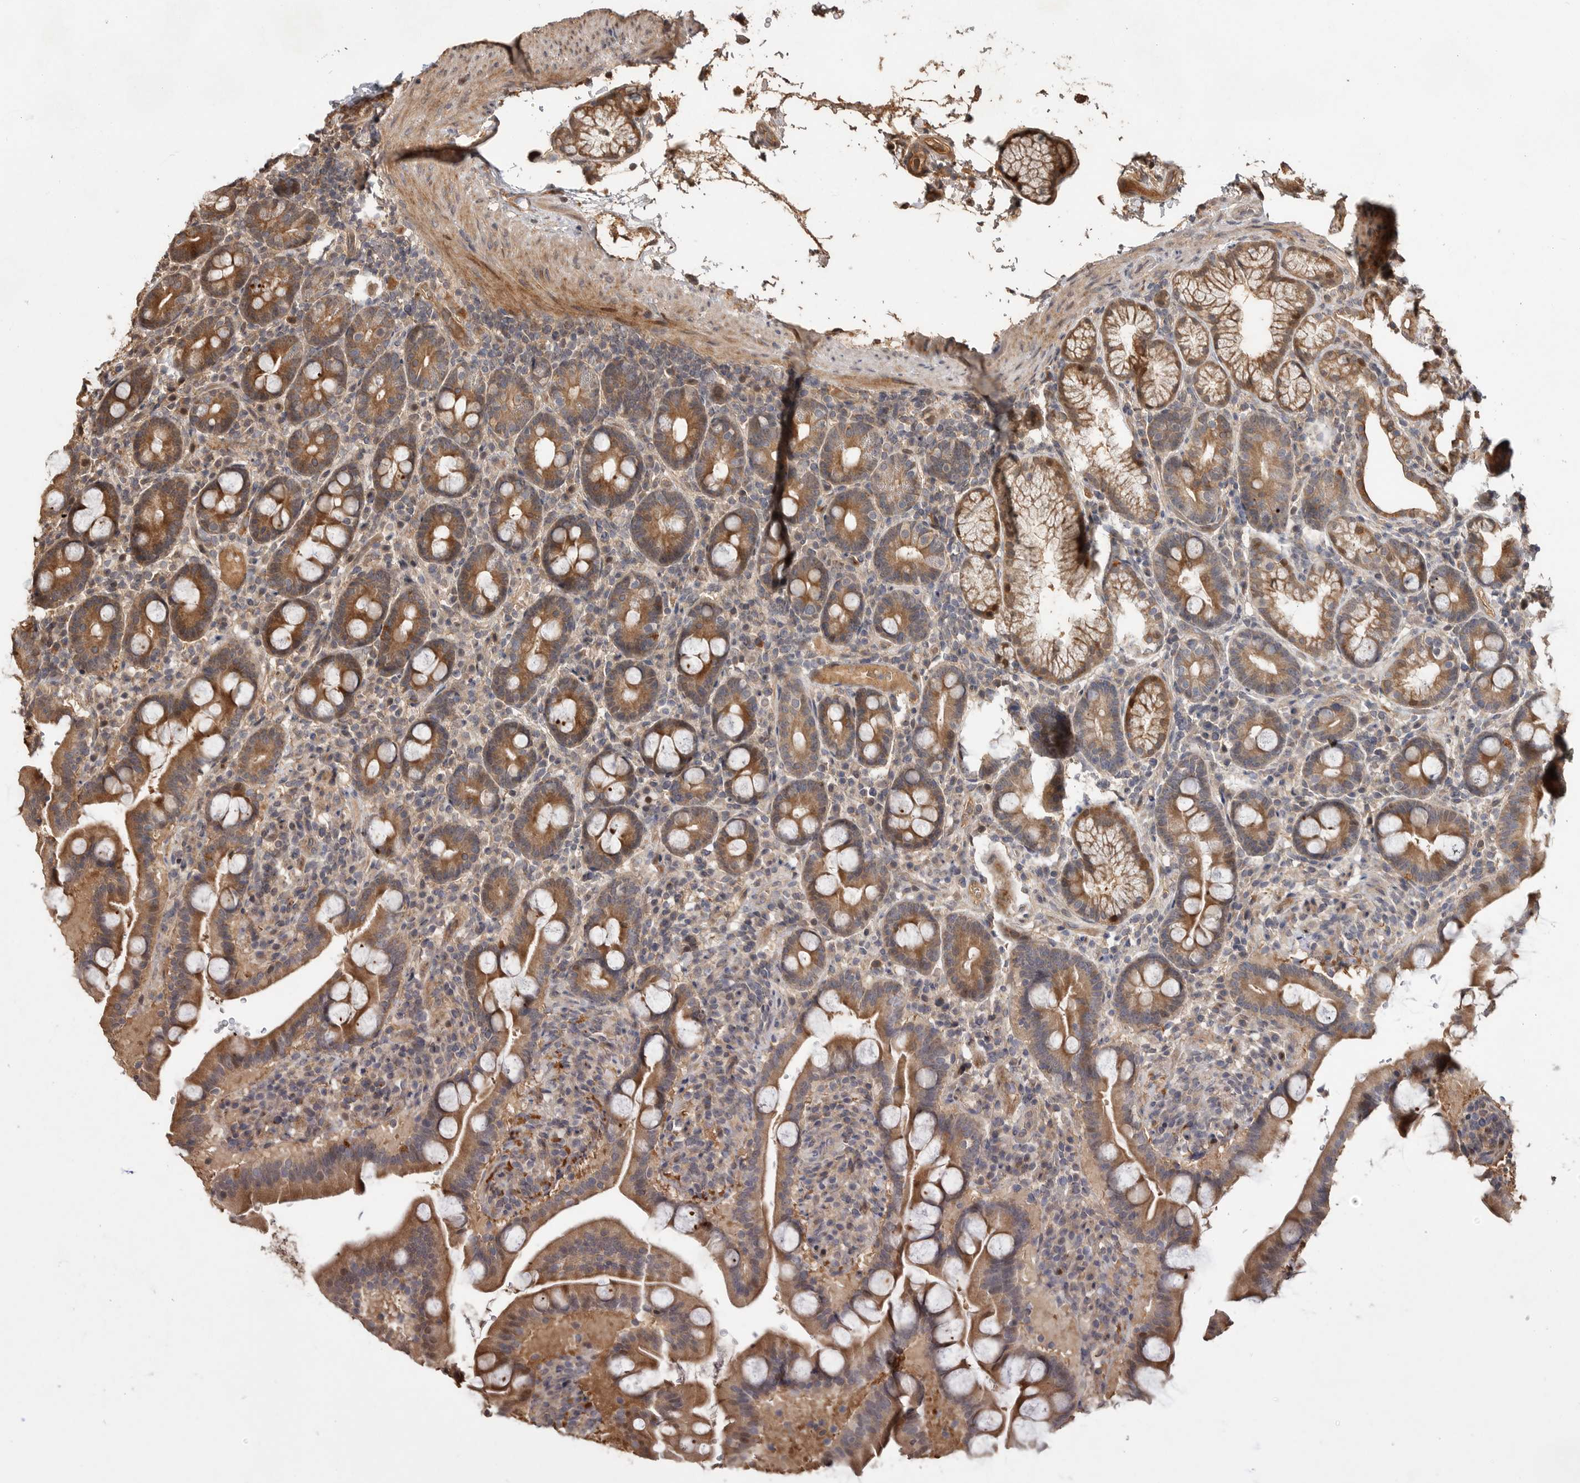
{"staining": {"intensity": "moderate", "quantity": ">75%", "location": "cytoplasmic/membranous"}, "tissue": "duodenum", "cell_type": "Glandular cells", "image_type": "normal", "snomed": [{"axis": "morphology", "description": "Normal tissue, NOS"}, {"axis": "topography", "description": "Duodenum"}], "caption": "High-magnification brightfield microscopy of normal duodenum stained with DAB (3,3'-diaminobenzidine) (brown) and counterstained with hematoxylin (blue). glandular cells exhibit moderate cytoplasmic/membranous staining is identified in approximately>75% of cells. (DAB (3,3'-diaminobenzidine) IHC with brightfield microscopy, high magnification).", "gene": "VN1R4", "patient": {"sex": "male", "age": 54}}